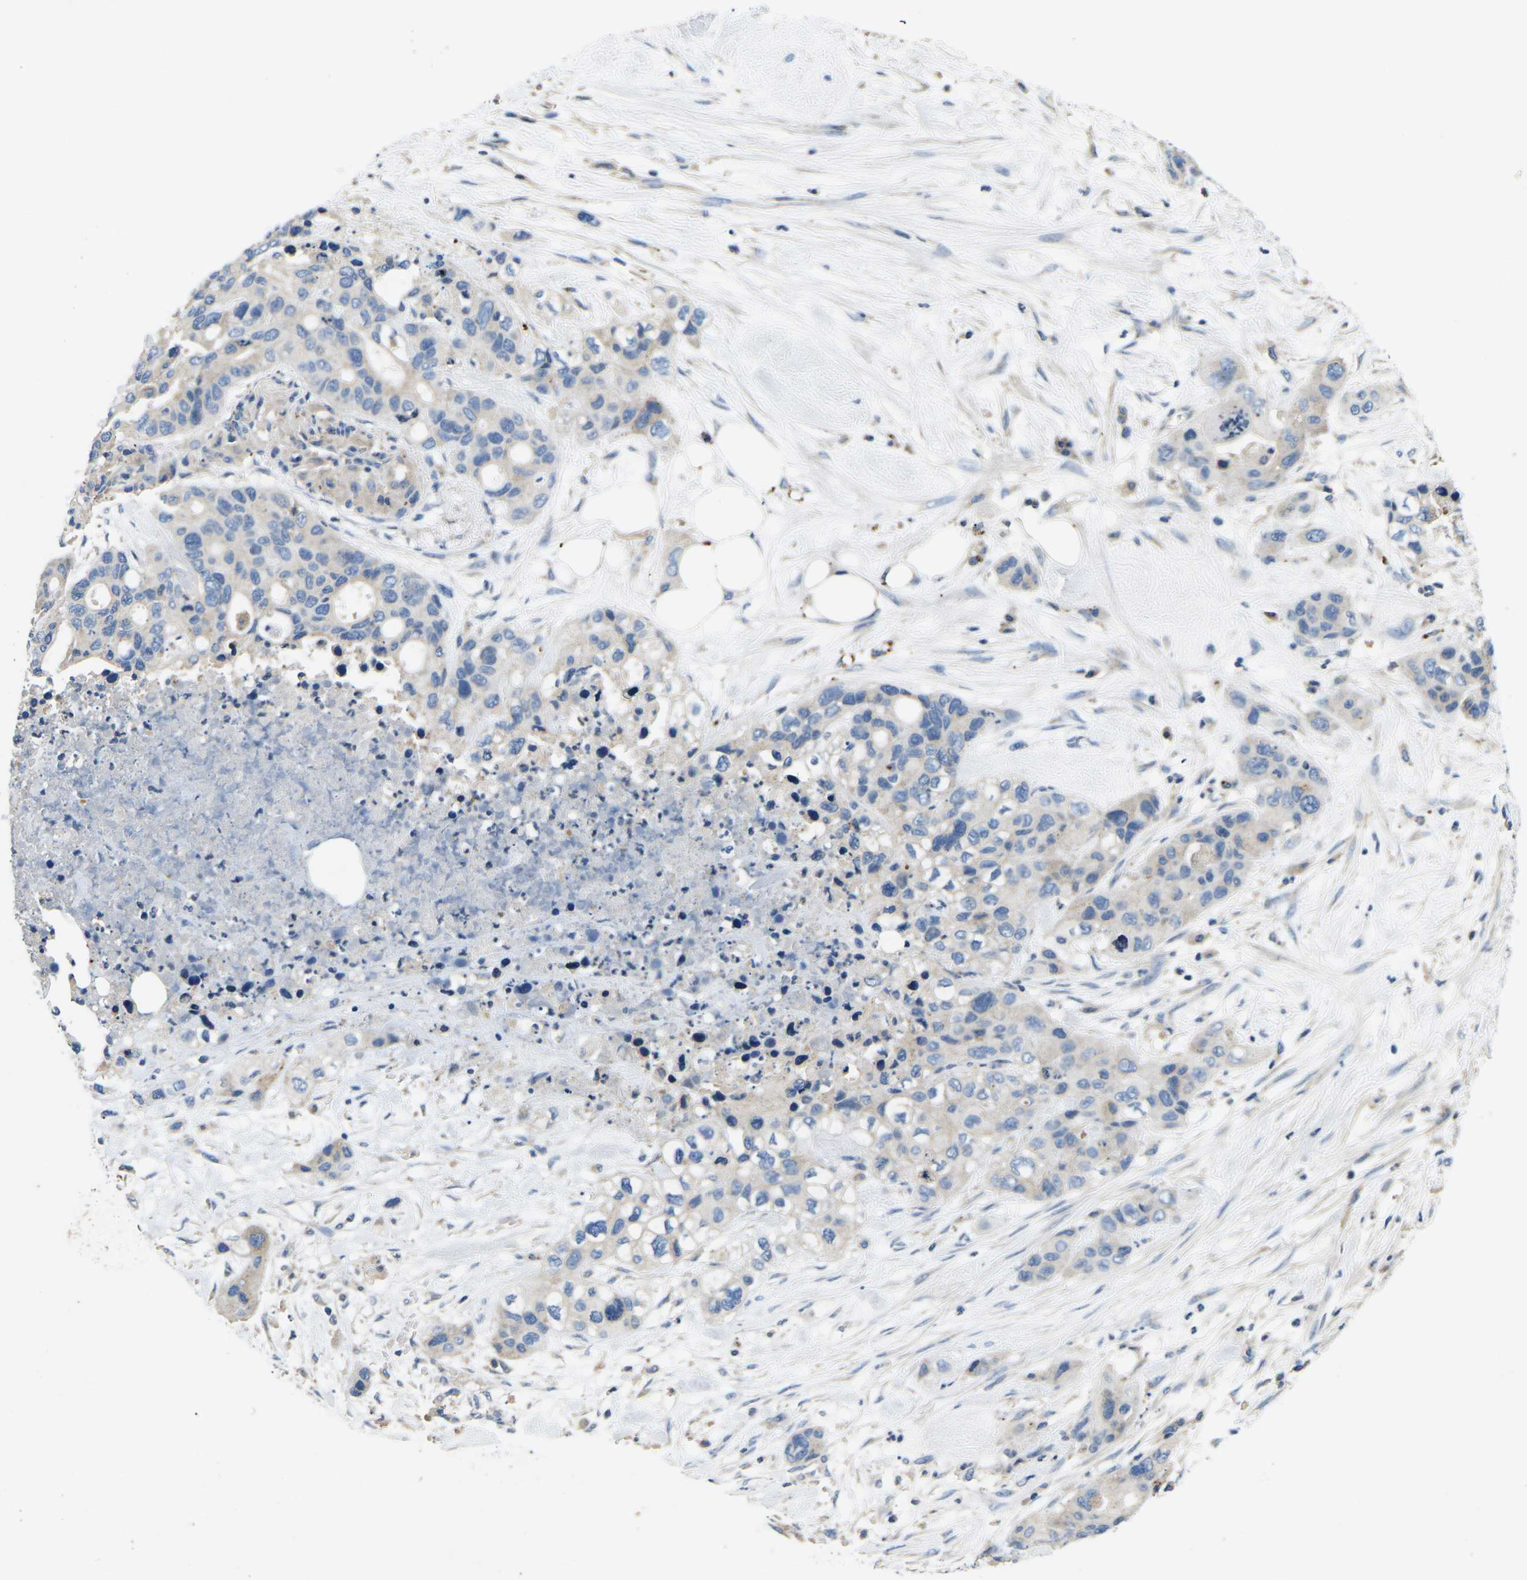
{"staining": {"intensity": "weak", "quantity": "<25%", "location": "cytoplasmic/membranous"}, "tissue": "pancreatic cancer", "cell_type": "Tumor cells", "image_type": "cancer", "snomed": [{"axis": "morphology", "description": "Adenocarcinoma, NOS"}, {"axis": "topography", "description": "Pancreas"}], "caption": "Histopathology image shows no protein expression in tumor cells of adenocarcinoma (pancreatic) tissue.", "gene": "PDCD6IP", "patient": {"sex": "female", "age": 71}}